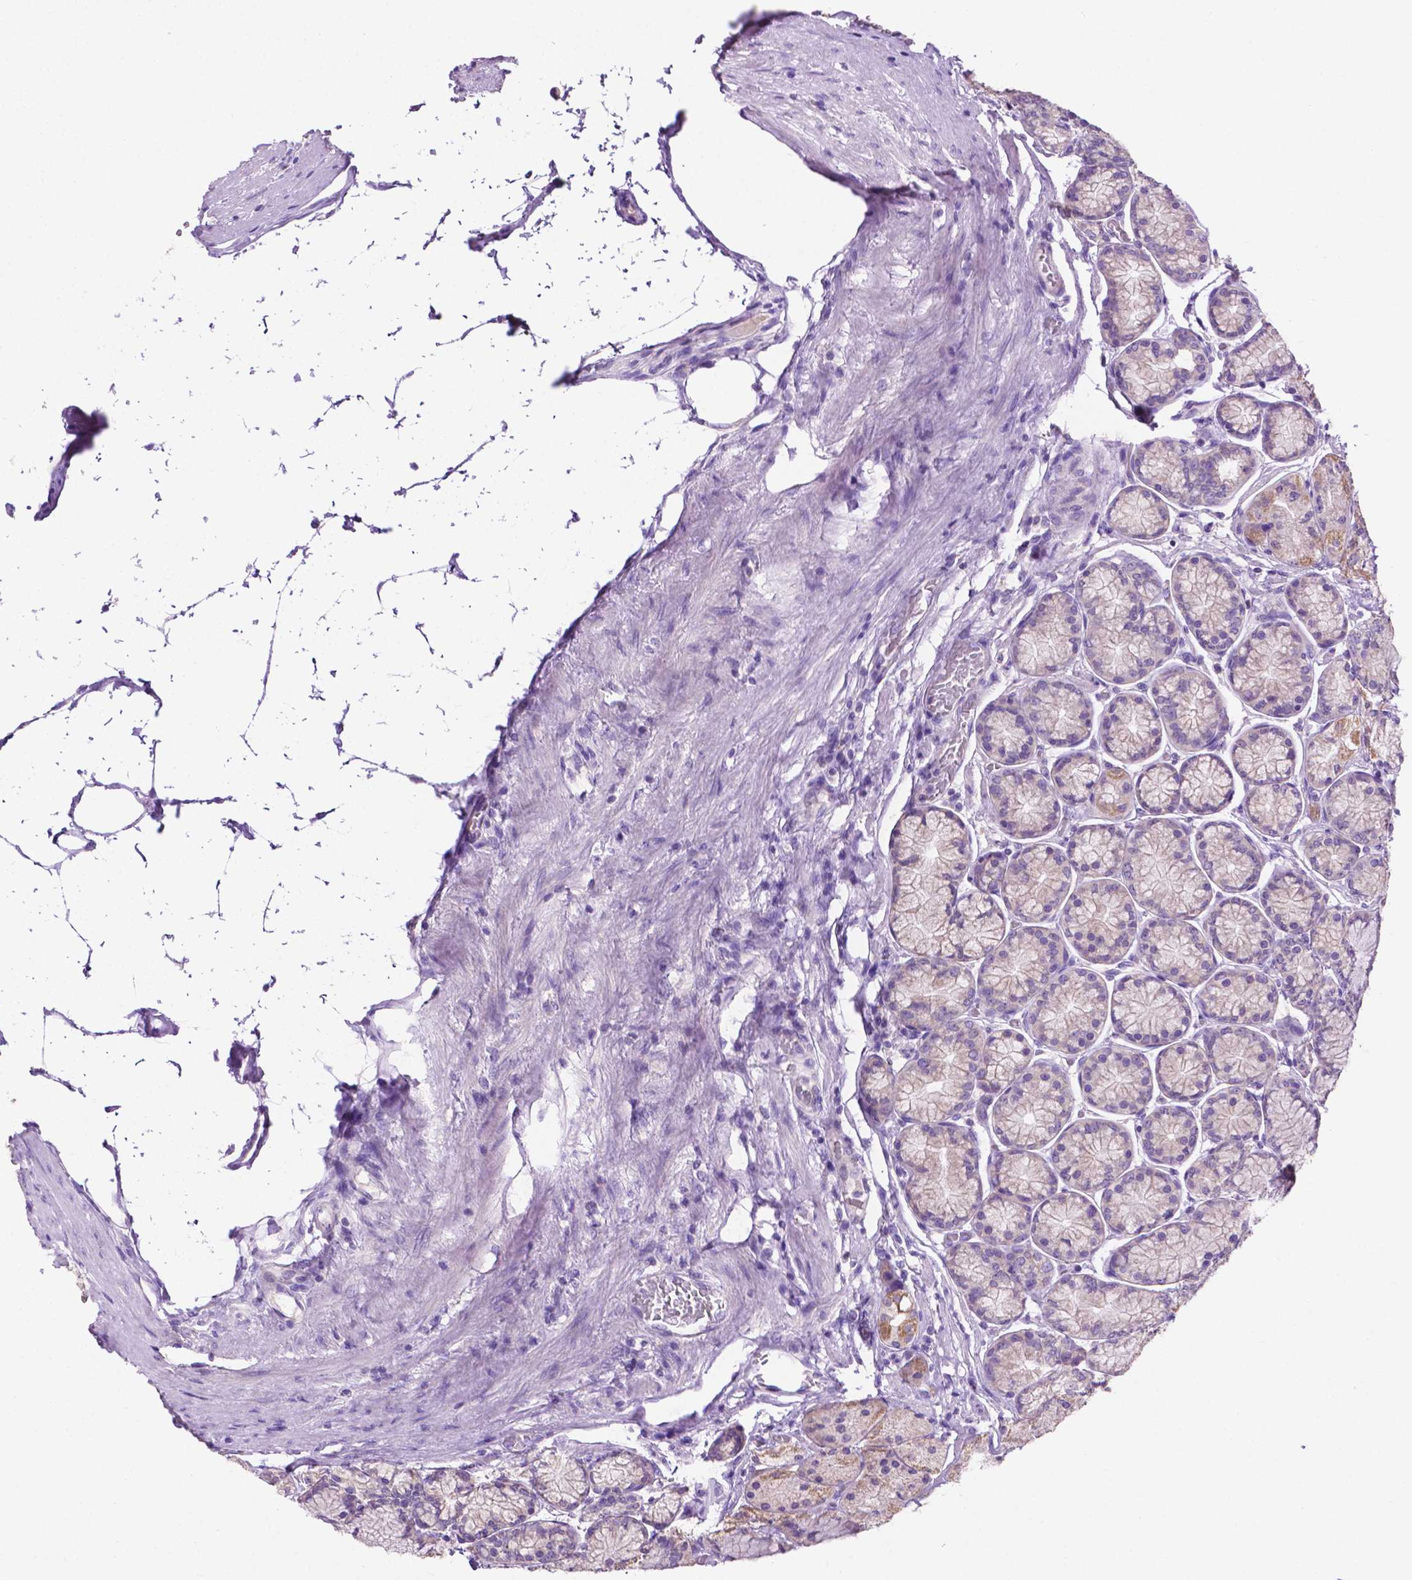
{"staining": {"intensity": "moderate", "quantity": "25%-75%", "location": "cytoplasmic/membranous"}, "tissue": "stomach", "cell_type": "Glandular cells", "image_type": "normal", "snomed": [{"axis": "morphology", "description": "Normal tissue, NOS"}, {"axis": "morphology", "description": "Adenocarcinoma, NOS"}, {"axis": "morphology", "description": "Adenocarcinoma, High grade"}, {"axis": "topography", "description": "Stomach, upper"}, {"axis": "topography", "description": "Stomach"}], "caption": "Immunohistochemical staining of benign stomach shows 25%-75% levels of moderate cytoplasmic/membranous protein expression in about 25%-75% of glandular cells.", "gene": "PHYHIP", "patient": {"sex": "female", "age": 65}}